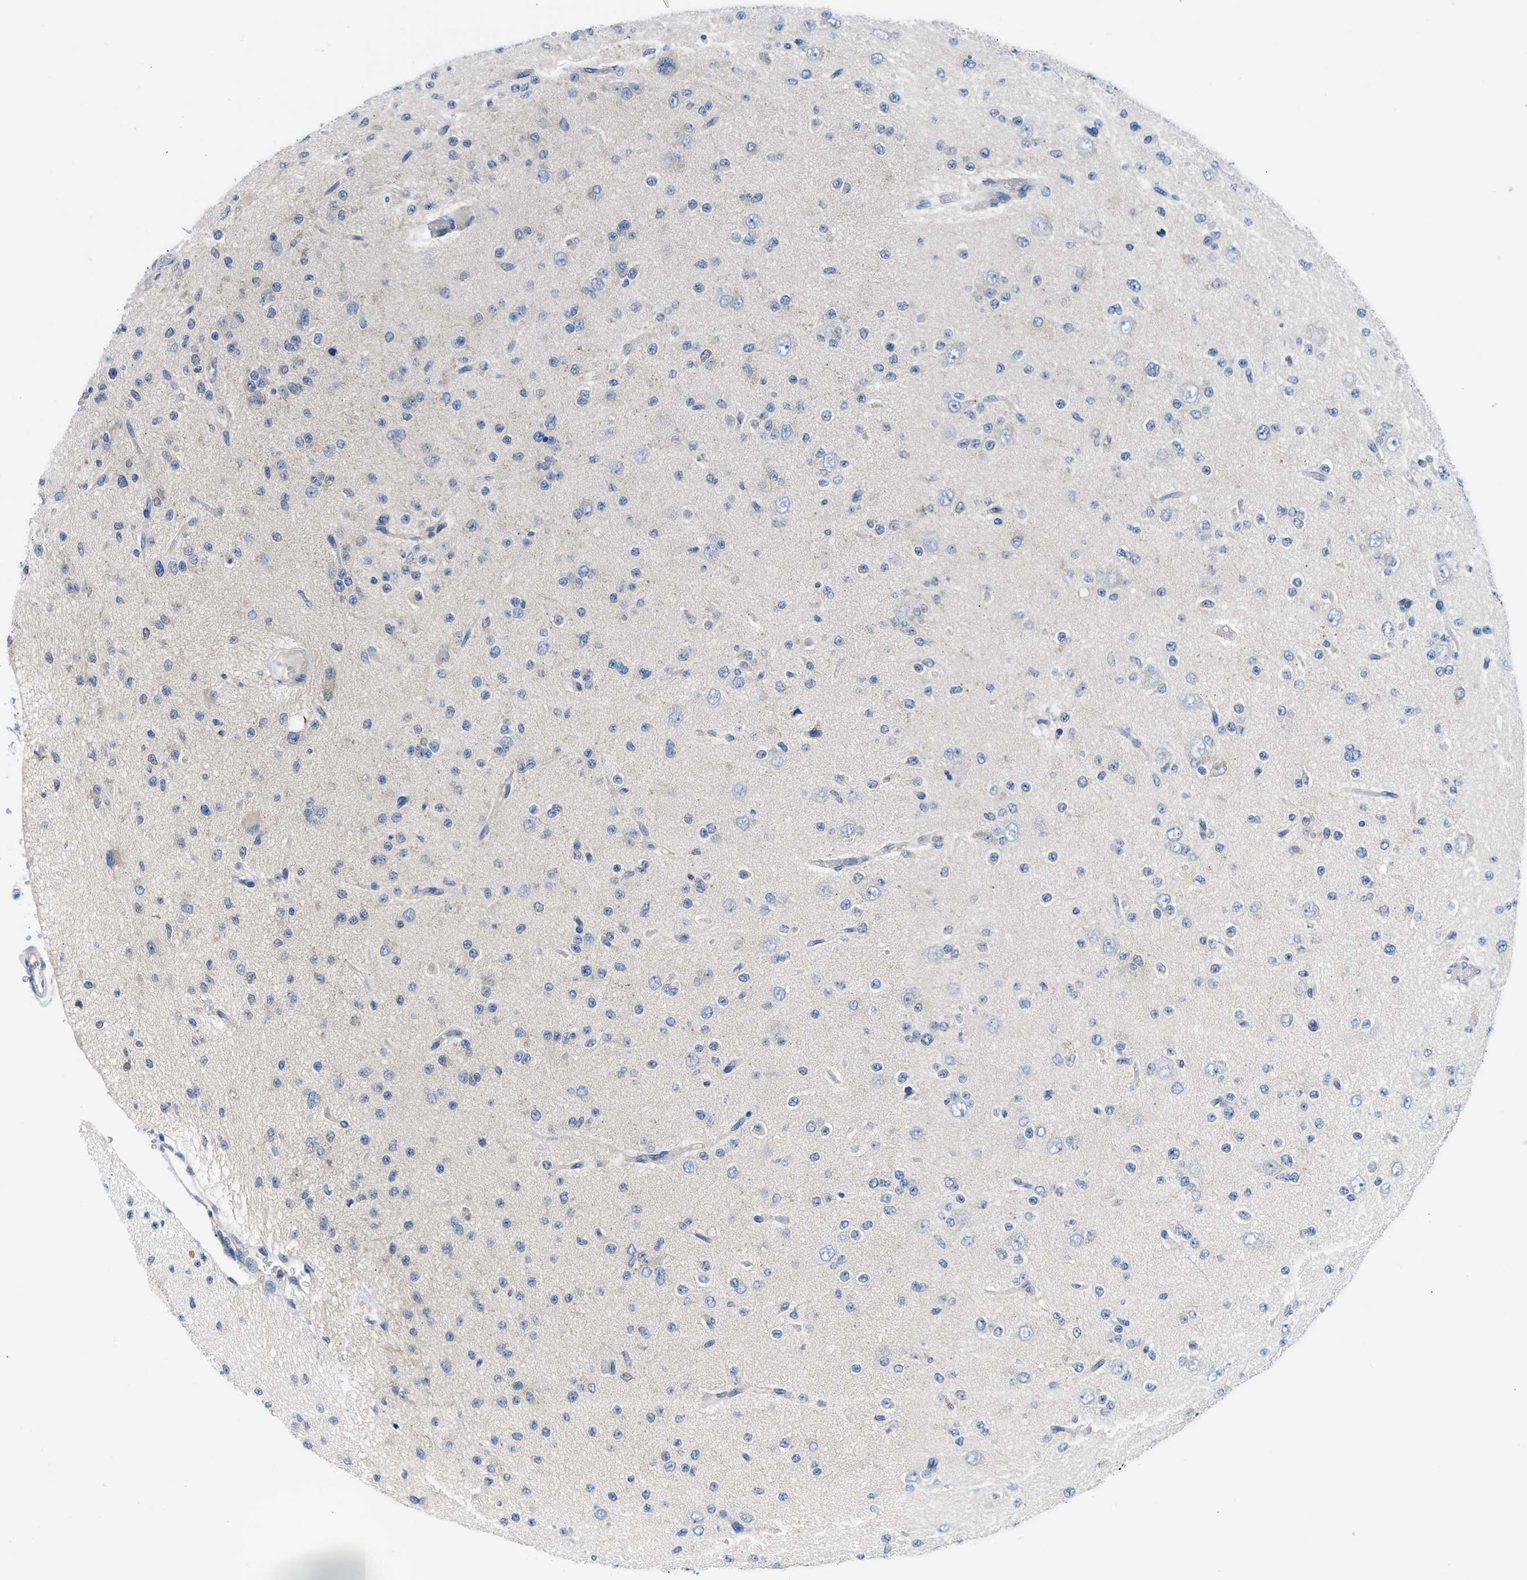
{"staining": {"intensity": "negative", "quantity": "none", "location": "none"}, "tissue": "glioma", "cell_type": "Tumor cells", "image_type": "cancer", "snomed": [{"axis": "morphology", "description": "Glioma, malignant, Low grade"}, {"axis": "topography", "description": "Brain"}], "caption": "Immunohistochemical staining of human glioma shows no significant positivity in tumor cells. (Brightfield microscopy of DAB immunohistochemistry (IHC) at high magnification).", "gene": "BNC2", "patient": {"sex": "male", "age": 38}}